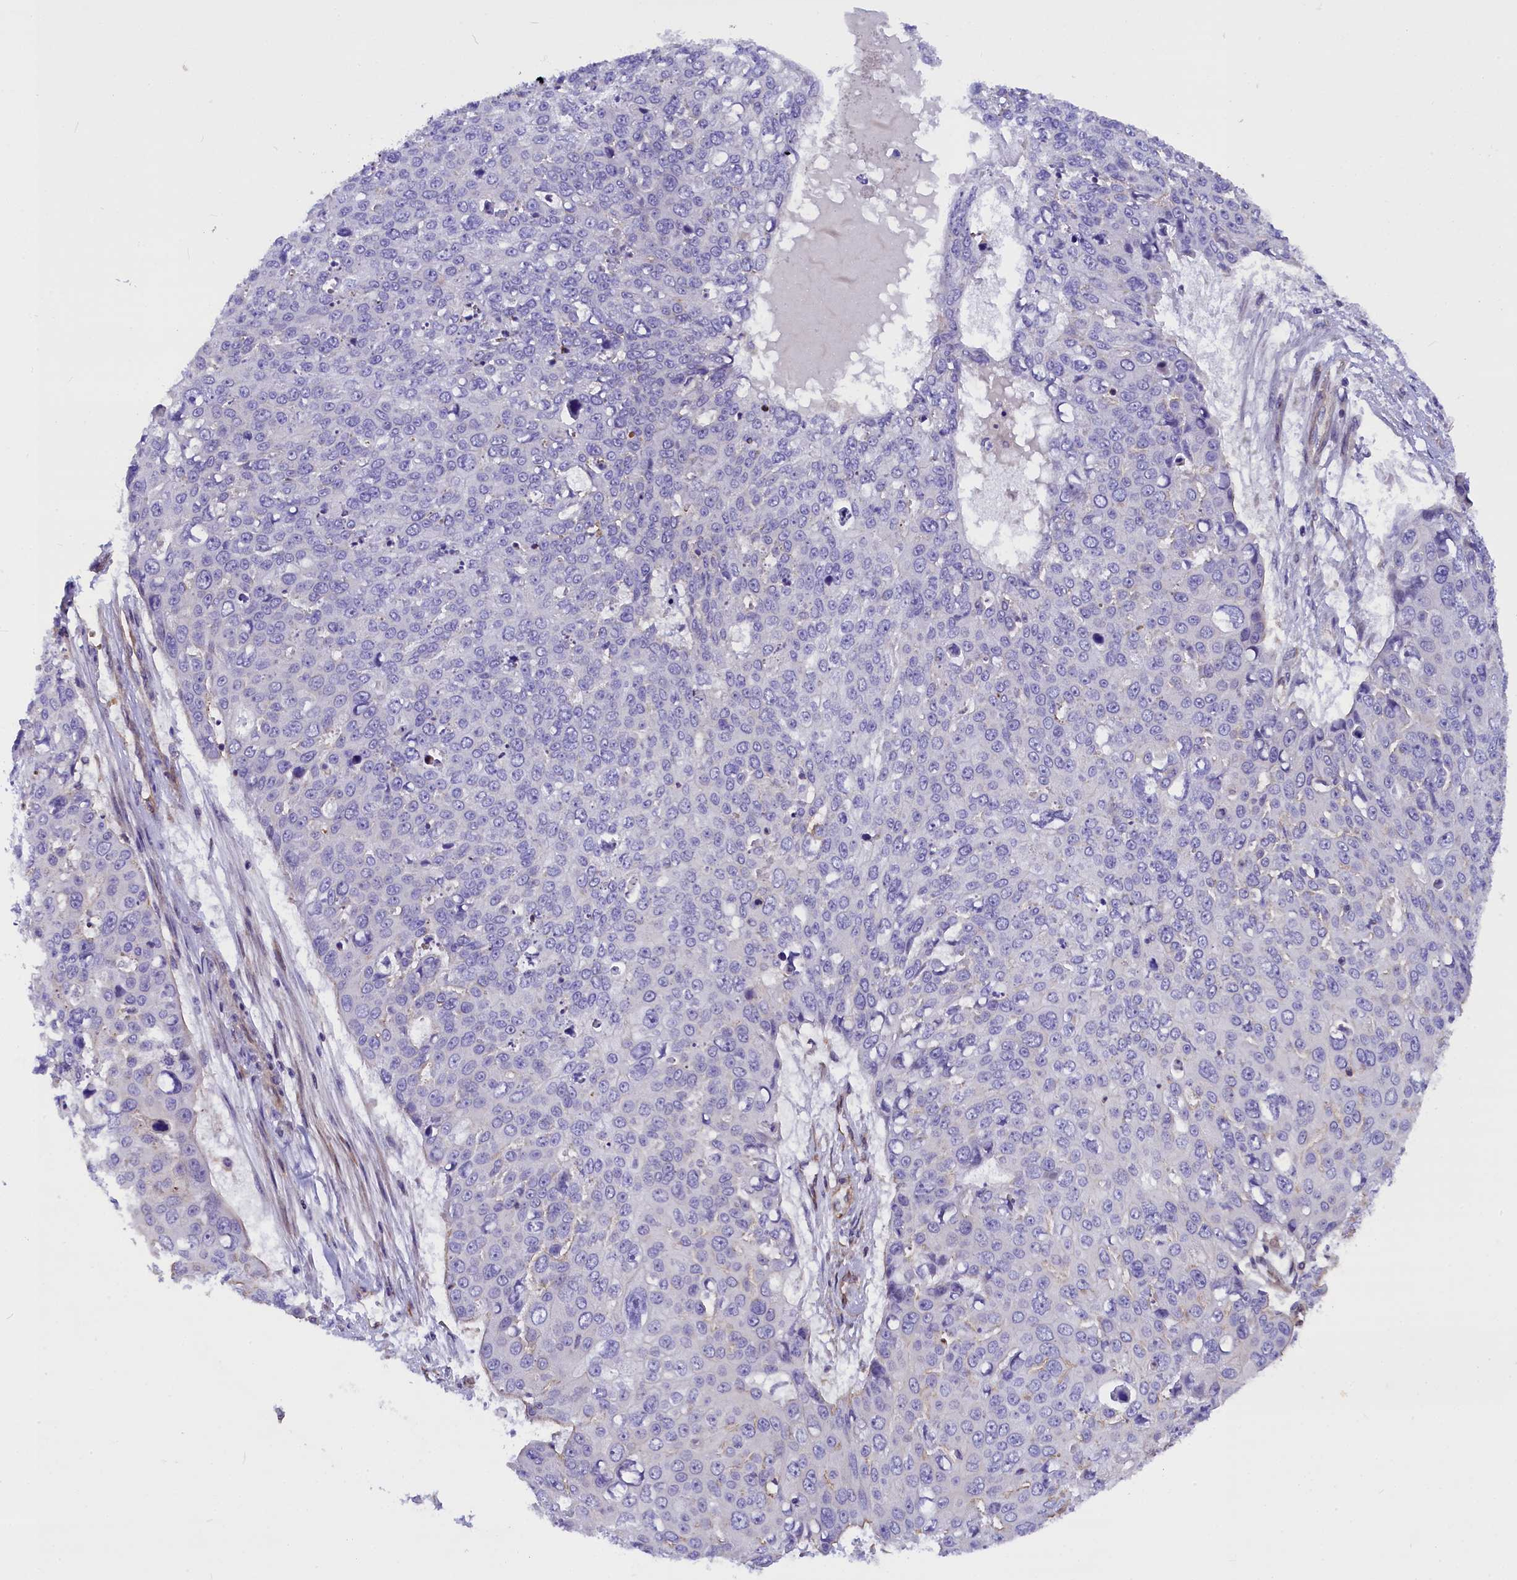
{"staining": {"intensity": "negative", "quantity": "none", "location": "none"}, "tissue": "skin cancer", "cell_type": "Tumor cells", "image_type": "cancer", "snomed": [{"axis": "morphology", "description": "Squamous cell carcinoma, NOS"}, {"axis": "topography", "description": "Skin"}], "caption": "There is no significant staining in tumor cells of skin squamous cell carcinoma.", "gene": "MED20", "patient": {"sex": "male", "age": 71}}